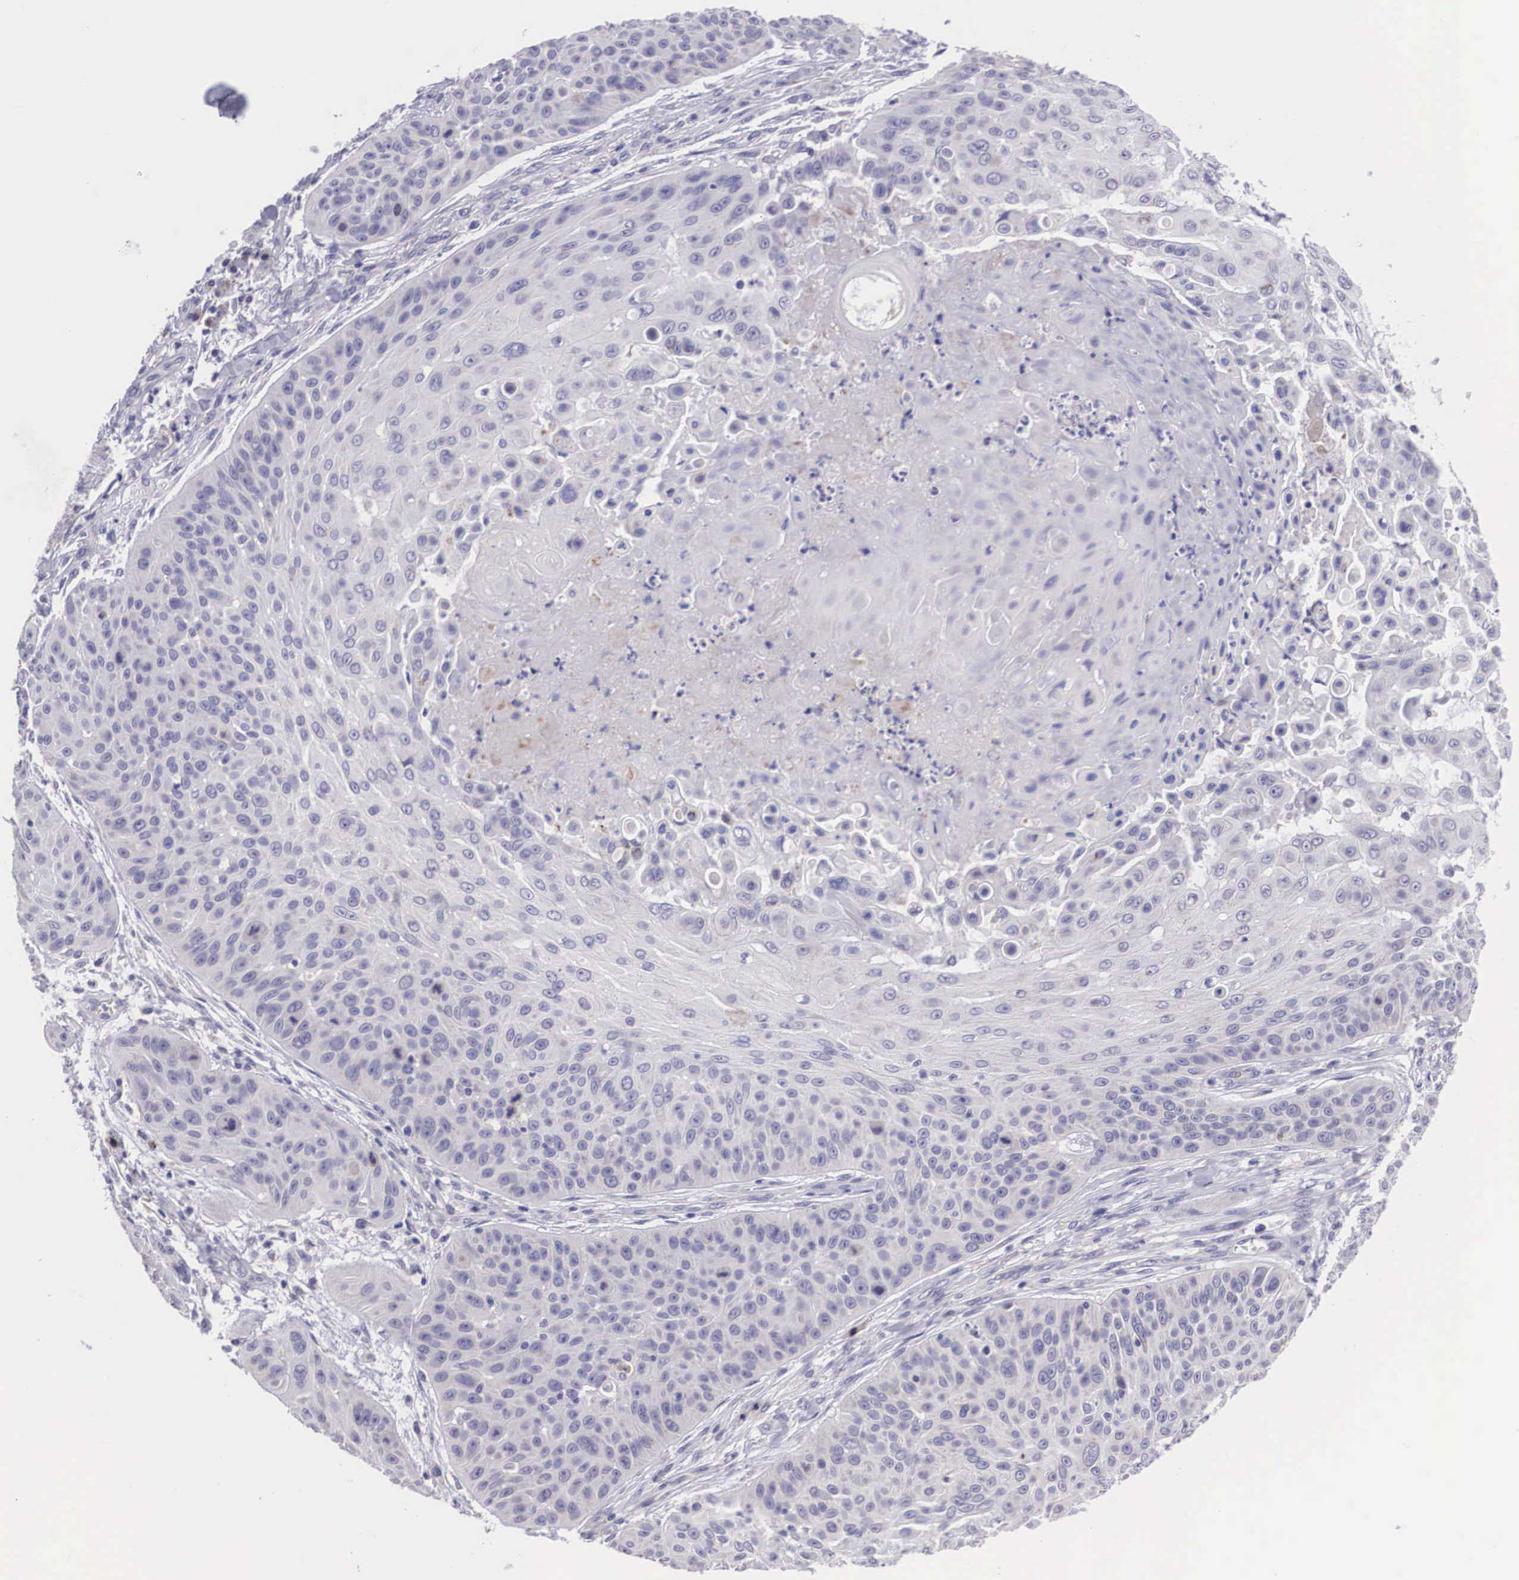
{"staining": {"intensity": "negative", "quantity": "none", "location": "none"}, "tissue": "skin cancer", "cell_type": "Tumor cells", "image_type": "cancer", "snomed": [{"axis": "morphology", "description": "Squamous cell carcinoma, NOS"}, {"axis": "topography", "description": "Skin"}], "caption": "Skin cancer stained for a protein using IHC displays no positivity tumor cells.", "gene": "ARG2", "patient": {"sex": "male", "age": 82}}